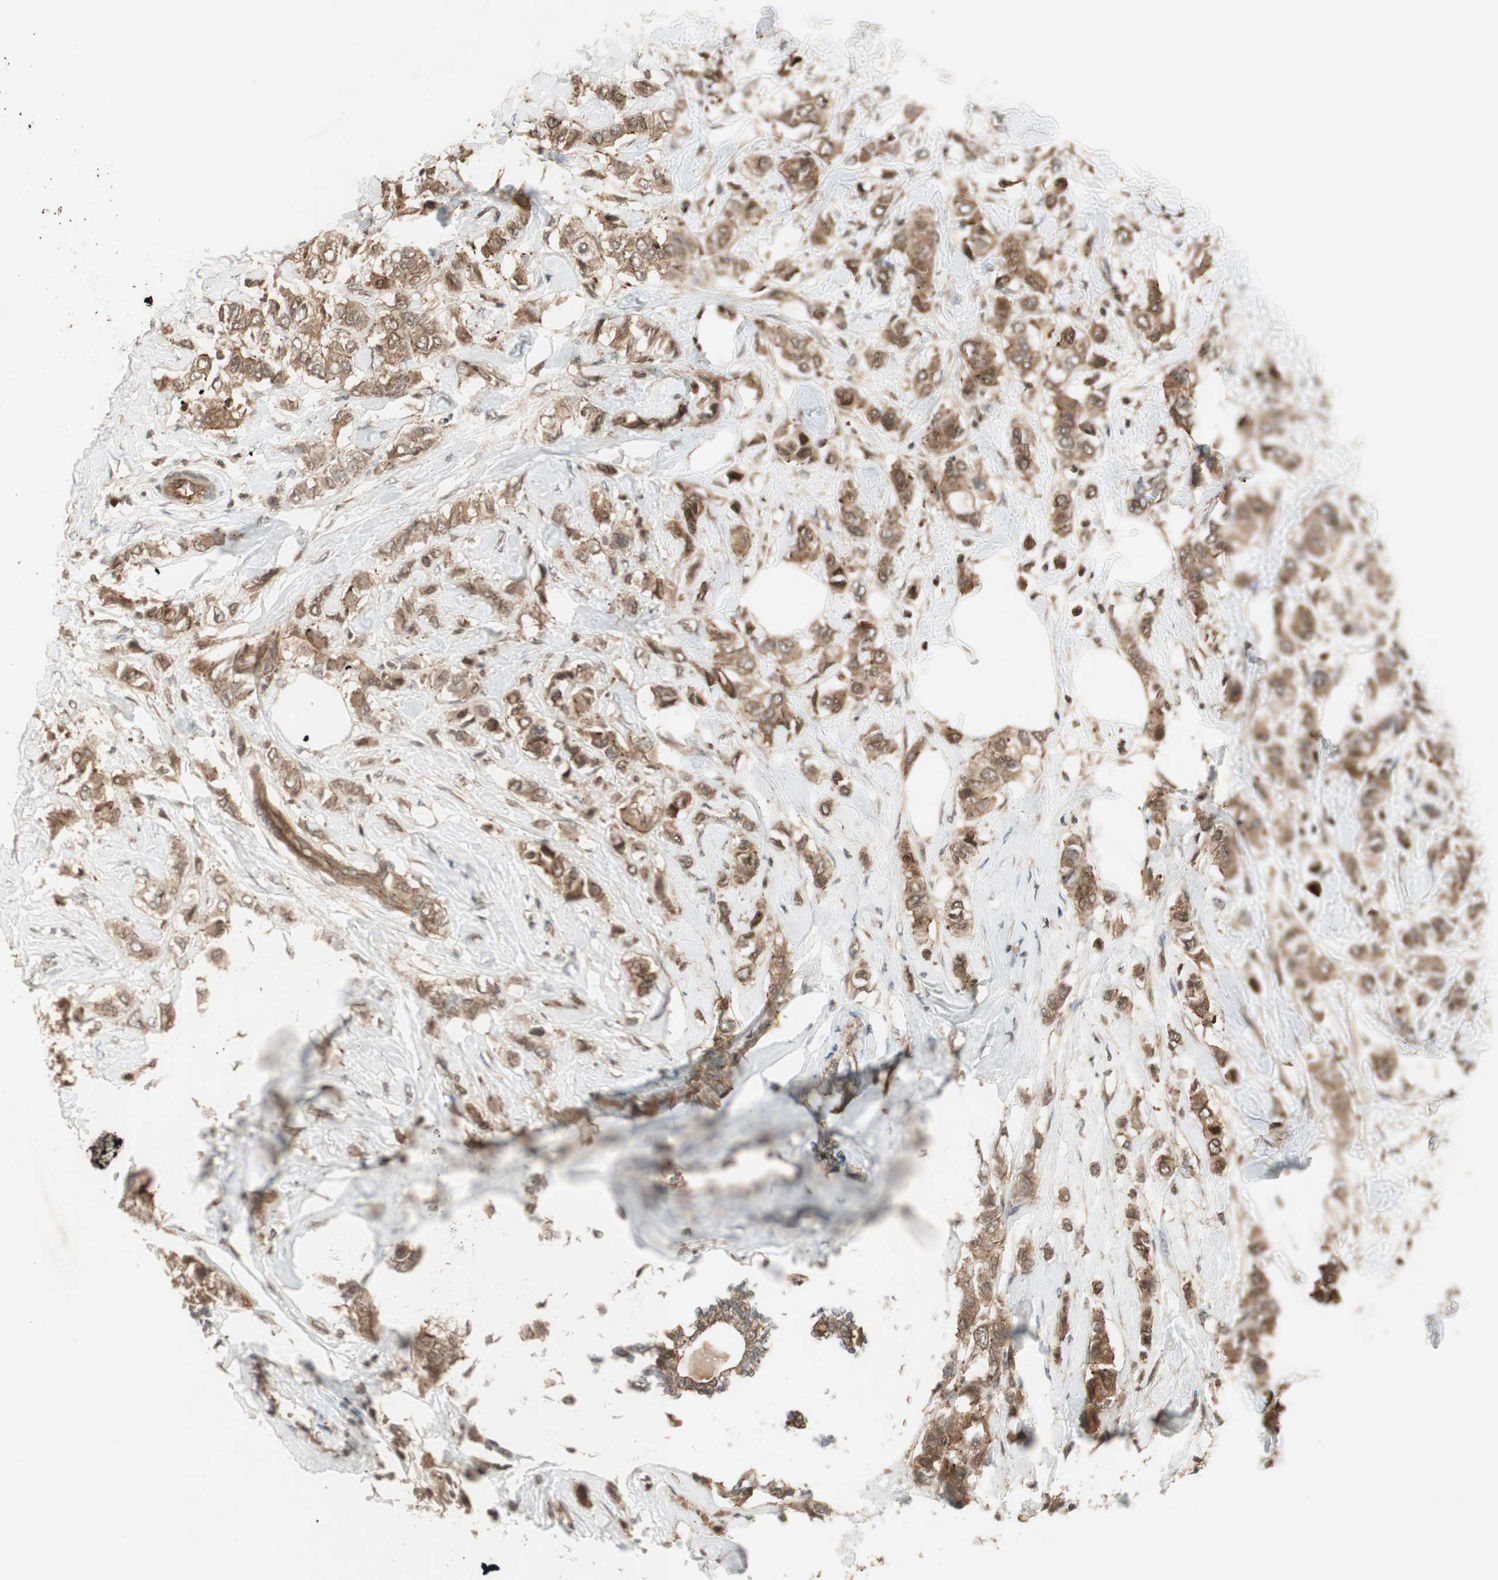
{"staining": {"intensity": "moderate", "quantity": ">75%", "location": "cytoplasmic/membranous"}, "tissue": "breast cancer", "cell_type": "Tumor cells", "image_type": "cancer", "snomed": [{"axis": "morphology", "description": "Duct carcinoma"}, {"axis": "topography", "description": "Breast"}], "caption": "Protein expression by immunohistochemistry demonstrates moderate cytoplasmic/membranous staining in approximately >75% of tumor cells in breast invasive ductal carcinoma.", "gene": "EPHA8", "patient": {"sex": "female", "age": 50}}